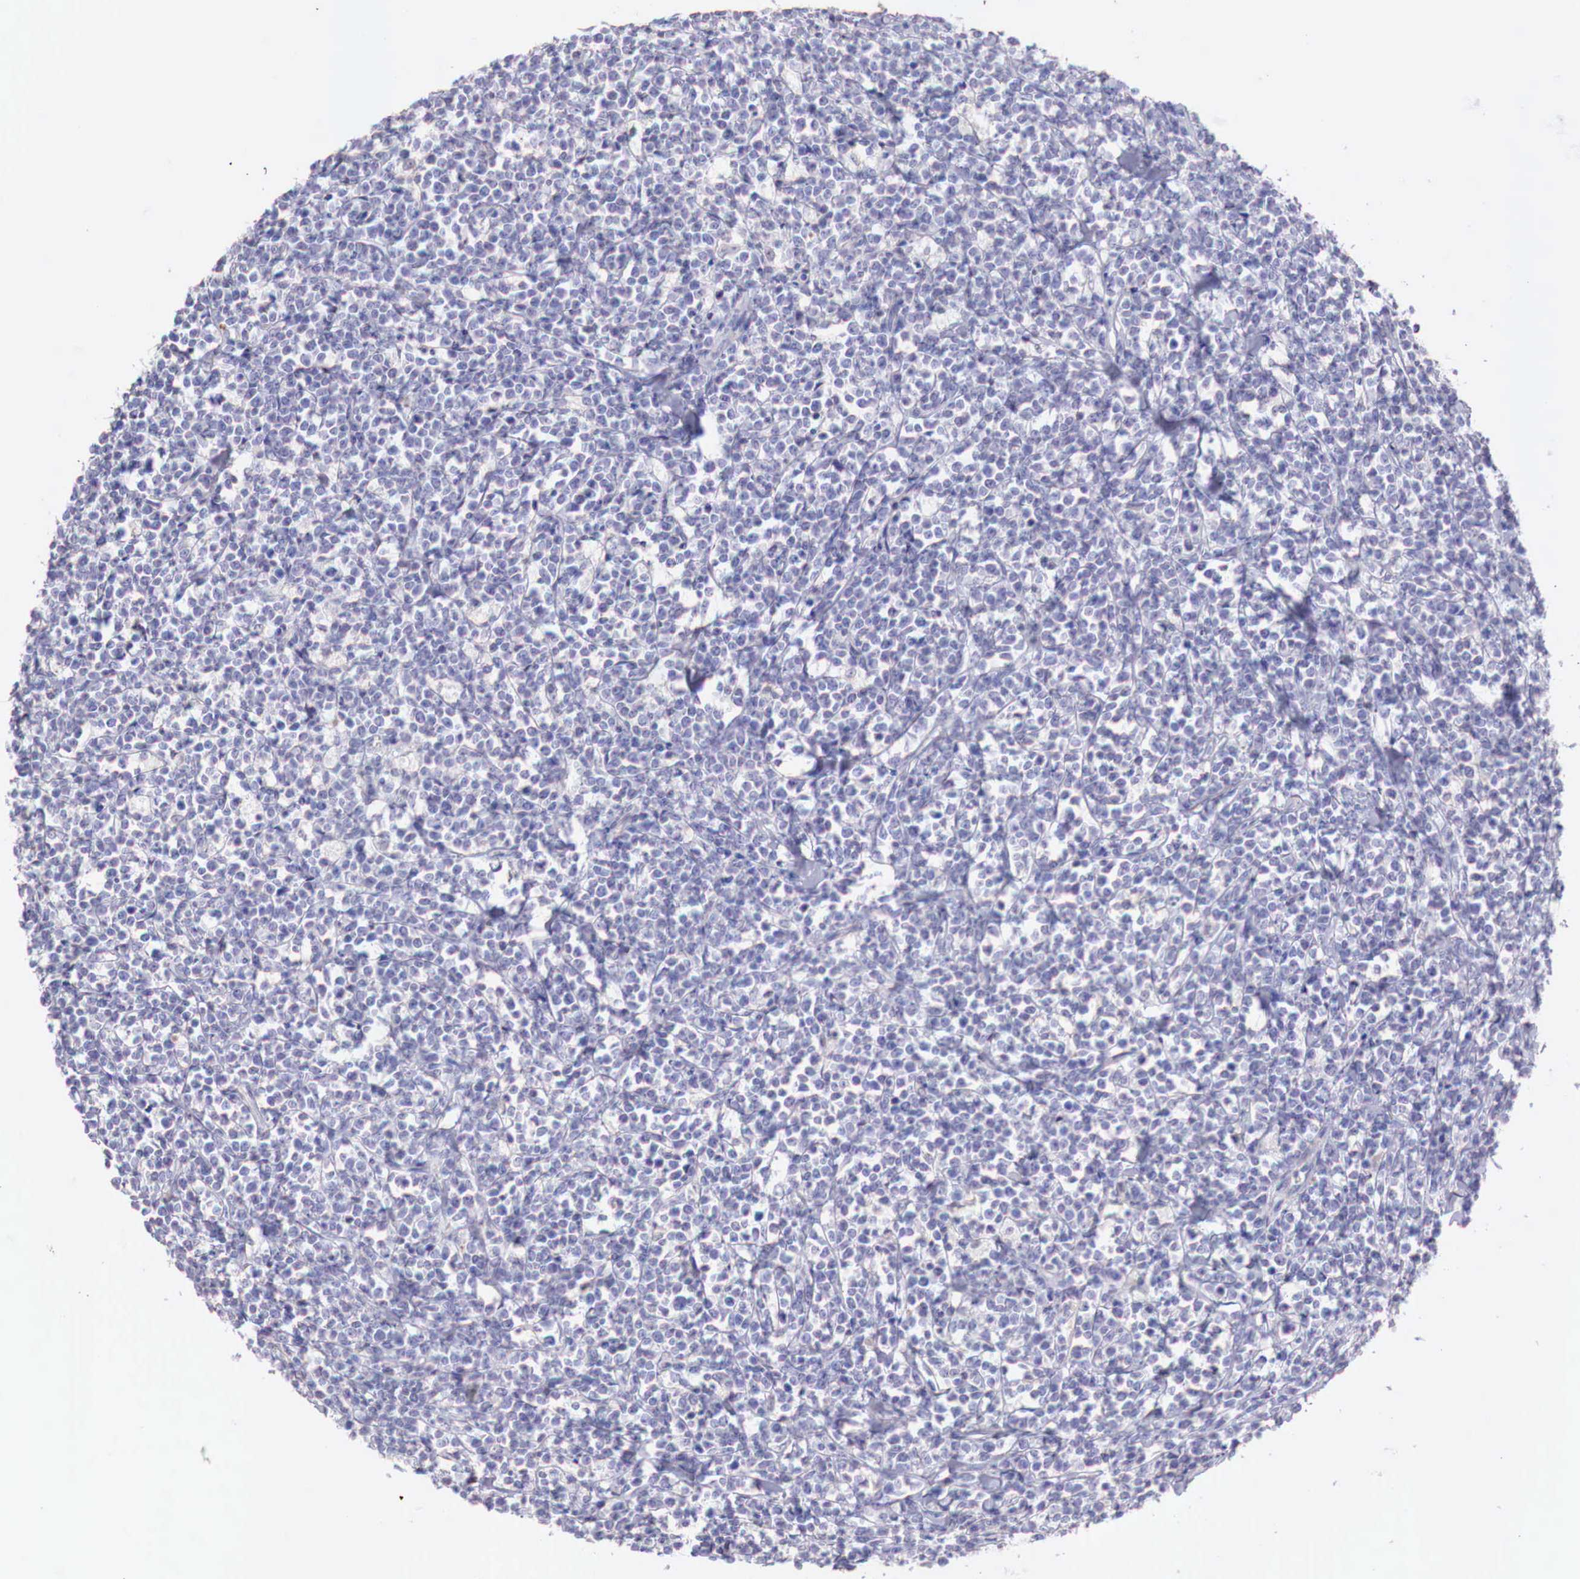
{"staining": {"intensity": "negative", "quantity": "none", "location": "none"}, "tissue": "lymphoma", "cell_type": "Tumor cells", "image_type": "cancer", "snomed": [{"axis": "morphology", "description": "Malignant lymphoma, non-Hodgkin's type, High grade"}, {"axis": "topography", "description": "Small intestine"}, {"axis": "topography", "description": "Colon"}], "caption": "Protein analysis of lymphoma demonstrates no significant expression in tumor cells. (Brightfield microscopy of DAB (3,3'-diaminobenzidine) immunohistochemistry at high magnification).", "gene": "XPNPEP2", "patient": {"sex": "male", "age": 8}}